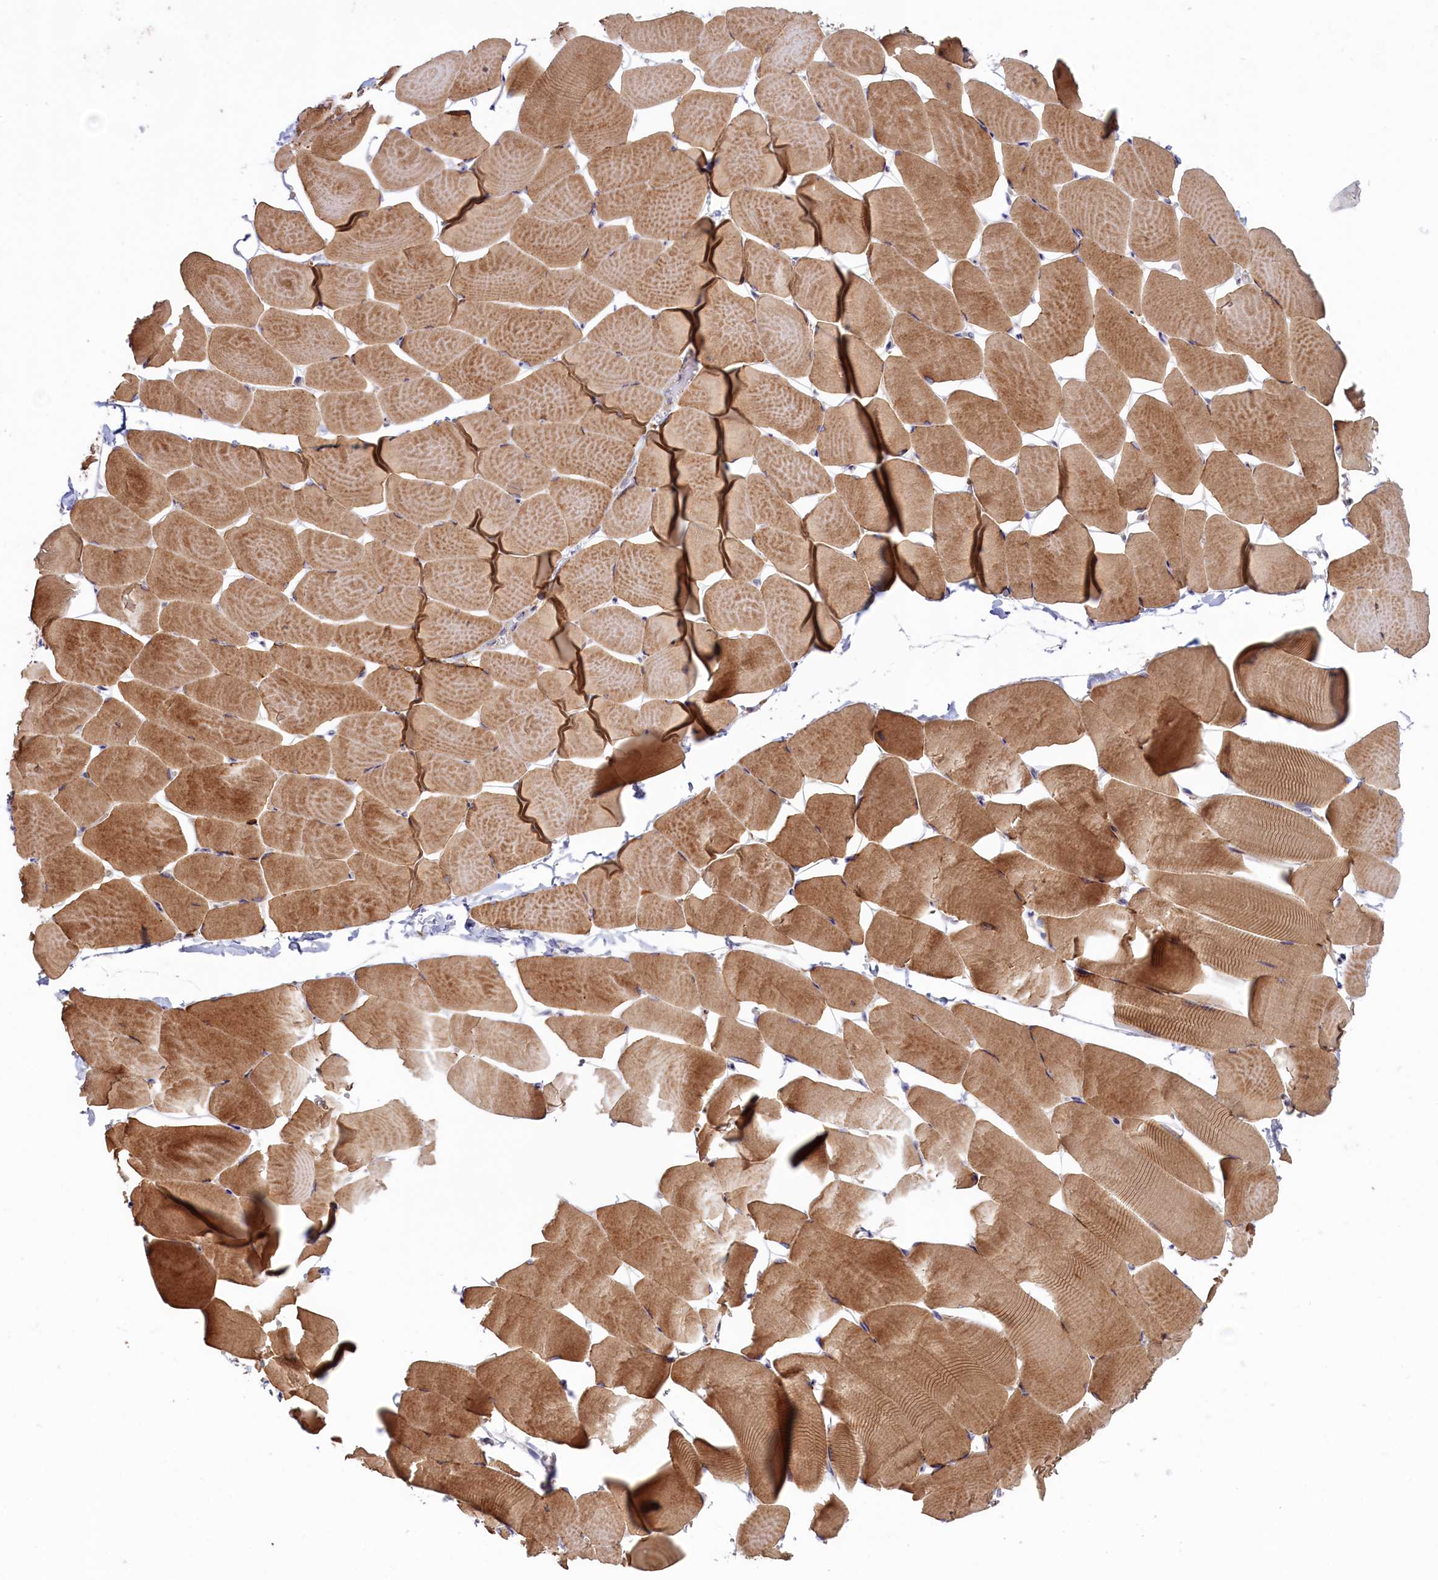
{"staining": {"intensity": "strong", "quantity": "25%-75%", "location": "cytoplasmic/membranous"}, "tissue": "skeletal muscle", "cell_type": "Myocytes", "image_type": "normal", "snomed": [{"axis": "morphology", "description": "Normal tissue, NOS"}, {"axis": "topography", "description": "Skeletal muscle"}], "caption": "This is a photomicrograph of immunohistochemistry (IHC) staining of unremarkable skeletal muscle, which shows strong positivity in the cytoplasmic/membranous of myocytes.", "gene": "FERMT1", "patient": {"sex": "male", "age": 25}}